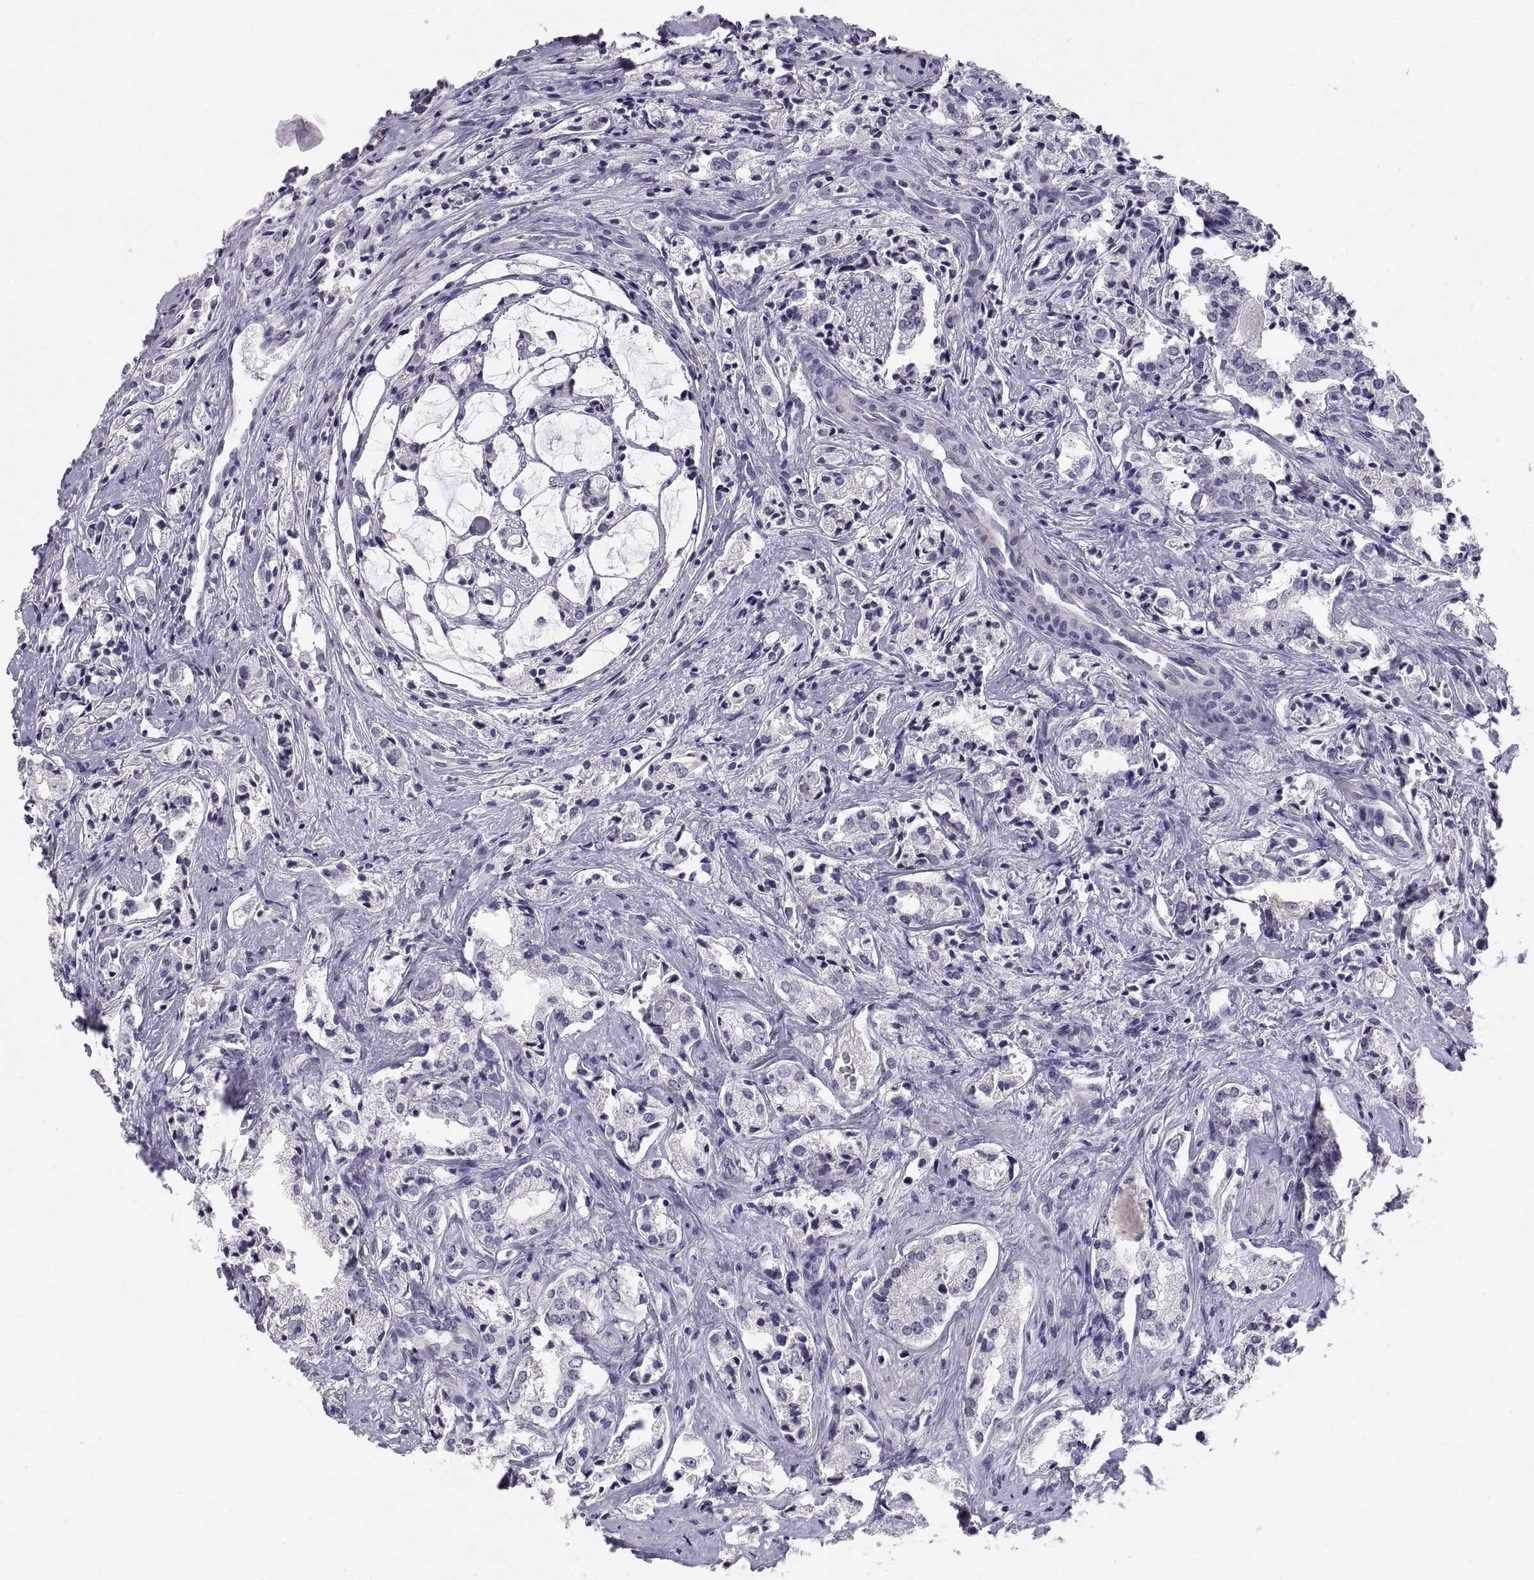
{"staining": {"intensity": "negative", "quantity": "none", "location": "none"}, "tissue": "prostate cancer", "cell_type": "Tumor cells", "image_type": "cancer", "snomed": [{"axis": "morphology", "description": "Adenocarcinoma, NOS"}, {"axis": "topography", "description": "Prostate"}], "caption": "Immunohistochemical staining of human adenocarcinoma (prostate) demonstrates no significant staining in tumor cells.", "gene": "TEX13A", "patient": {"sex": "male", "age": 66}}